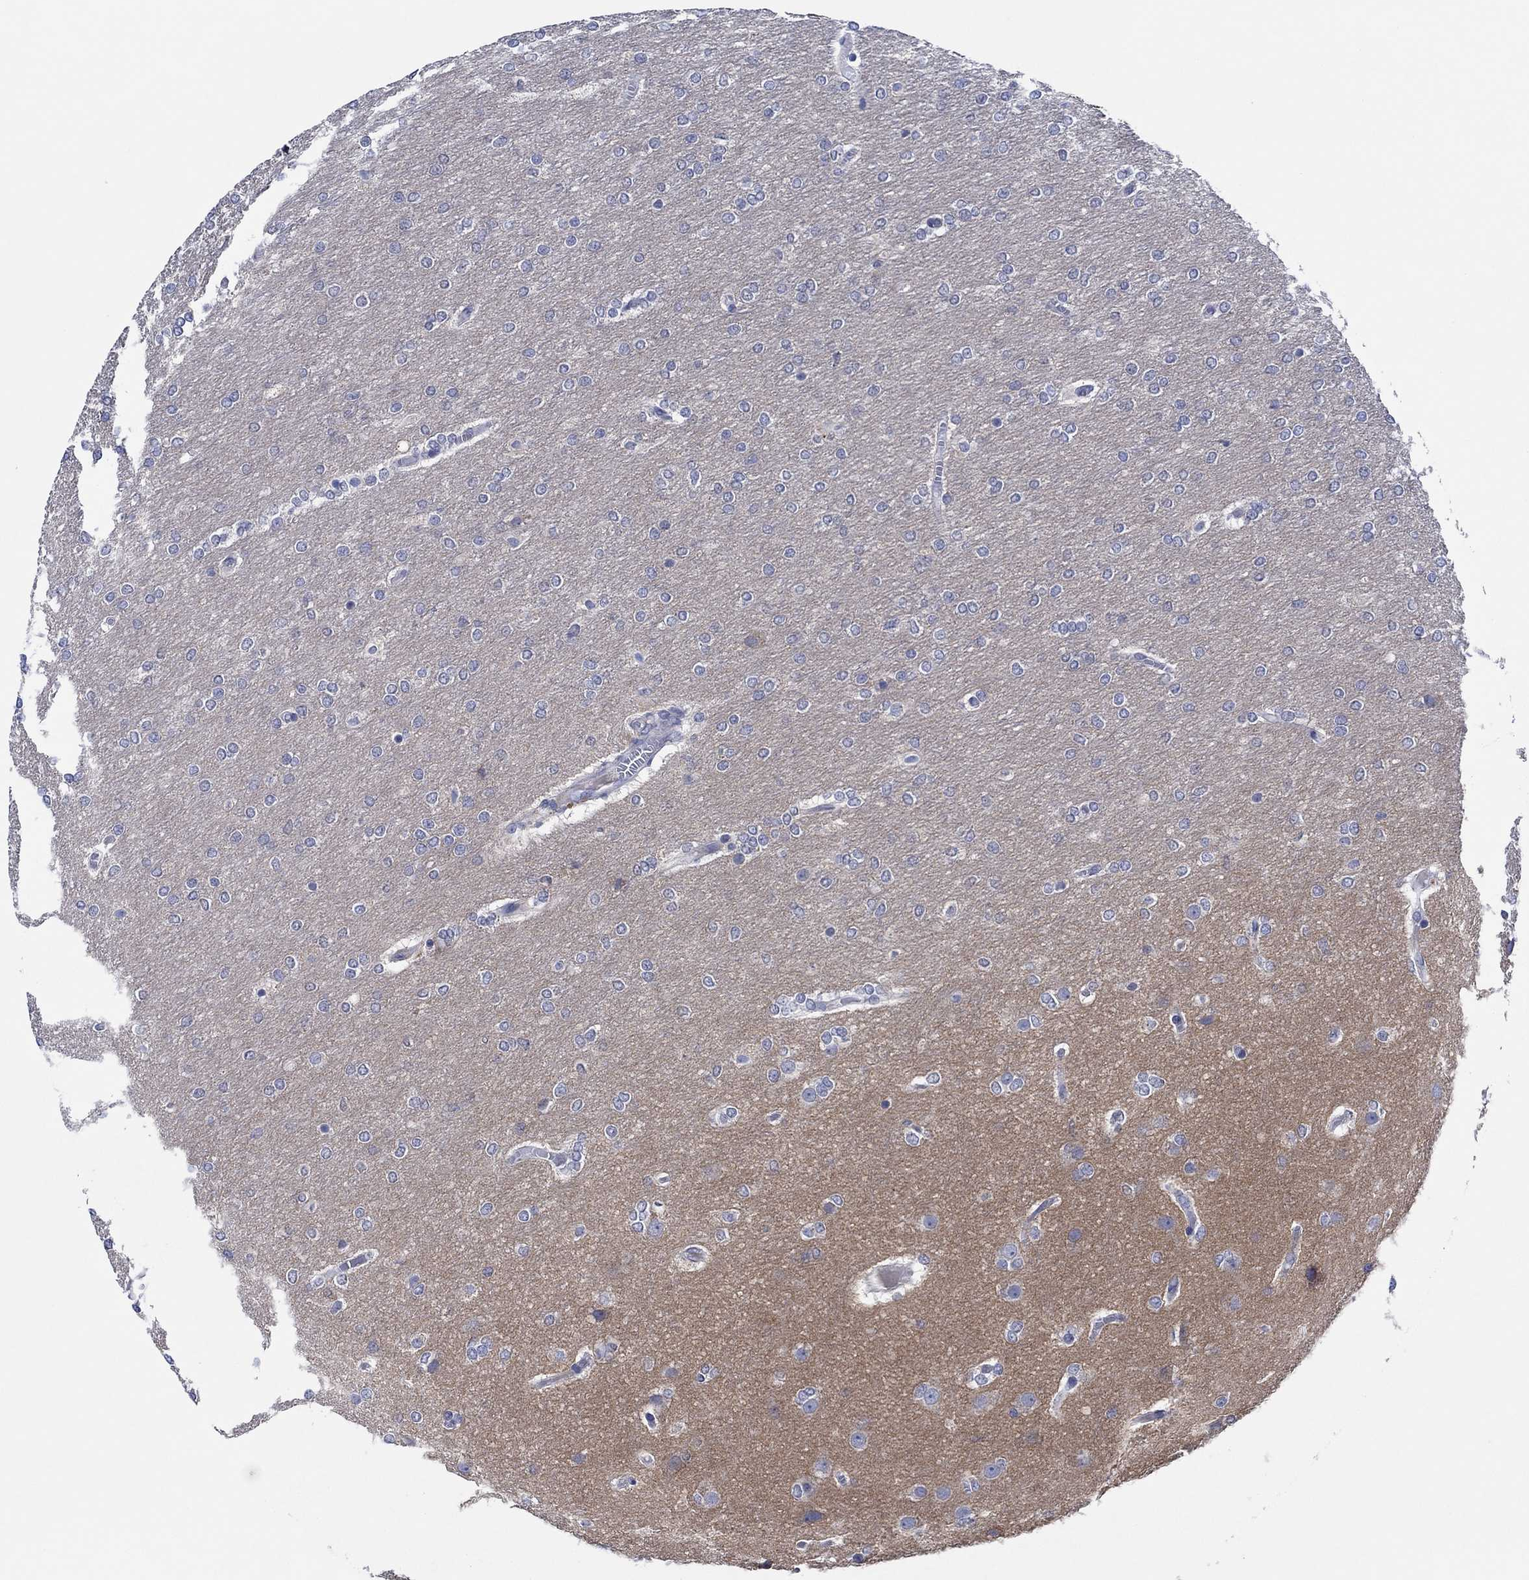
{"staining": {"intensity": "negative", "quantity": "none", "location": "none"}, "tissue": "glioma", "cell_type": "Tumor cells", "image_type": "cancer", "snomed": [{"axis": "morphology", "description": "Glioma, malignant, High grade"}, {"axis": "topography", "description": "Brain"}], "caption": "Tumor cells show no significant protein expression in glioma.", "gene": "PRRT3", "patient": {"sex": "female", "age": 61}}